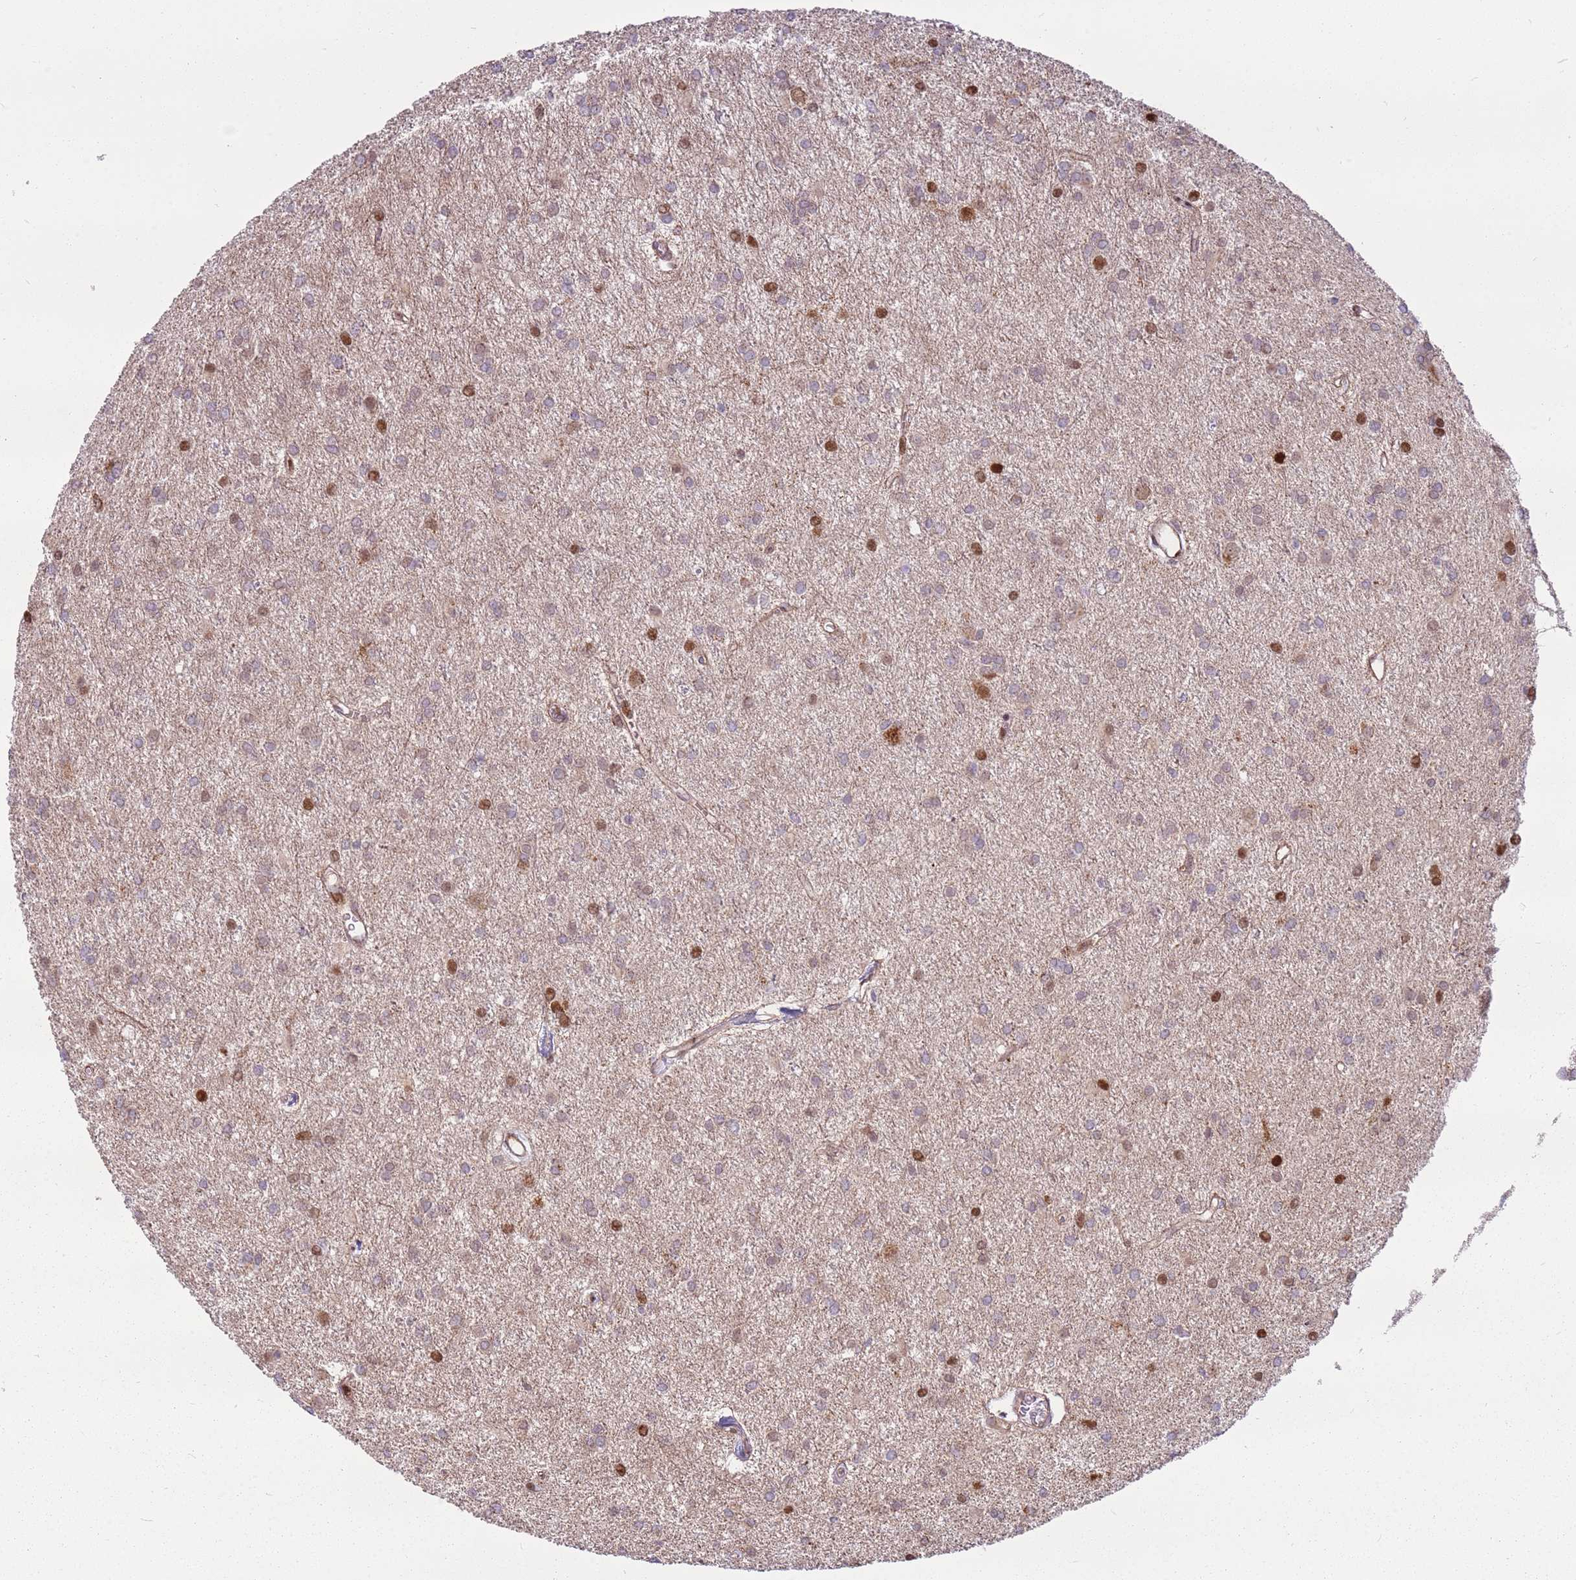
{"staining": {"intensity": "strong", "quantity": "<25%", "location": "nuclear"}, "tissue": "glioma", "cell_type": "Tumor cells", "image_type": "cancer", "snomed": [{"axis": "morphology", "description": "Glioma, malignant, High grade"}, {"axis": "topography", "description": "Brain"}], "caption": "About <25% of tumor cells in human malignant high-grade glioma demonstrate strong nuclear protein expression as visualized by brown immunohistochemical staining.", "gene": "PCTP", "patient": {"sex": "female", "age": 50}}